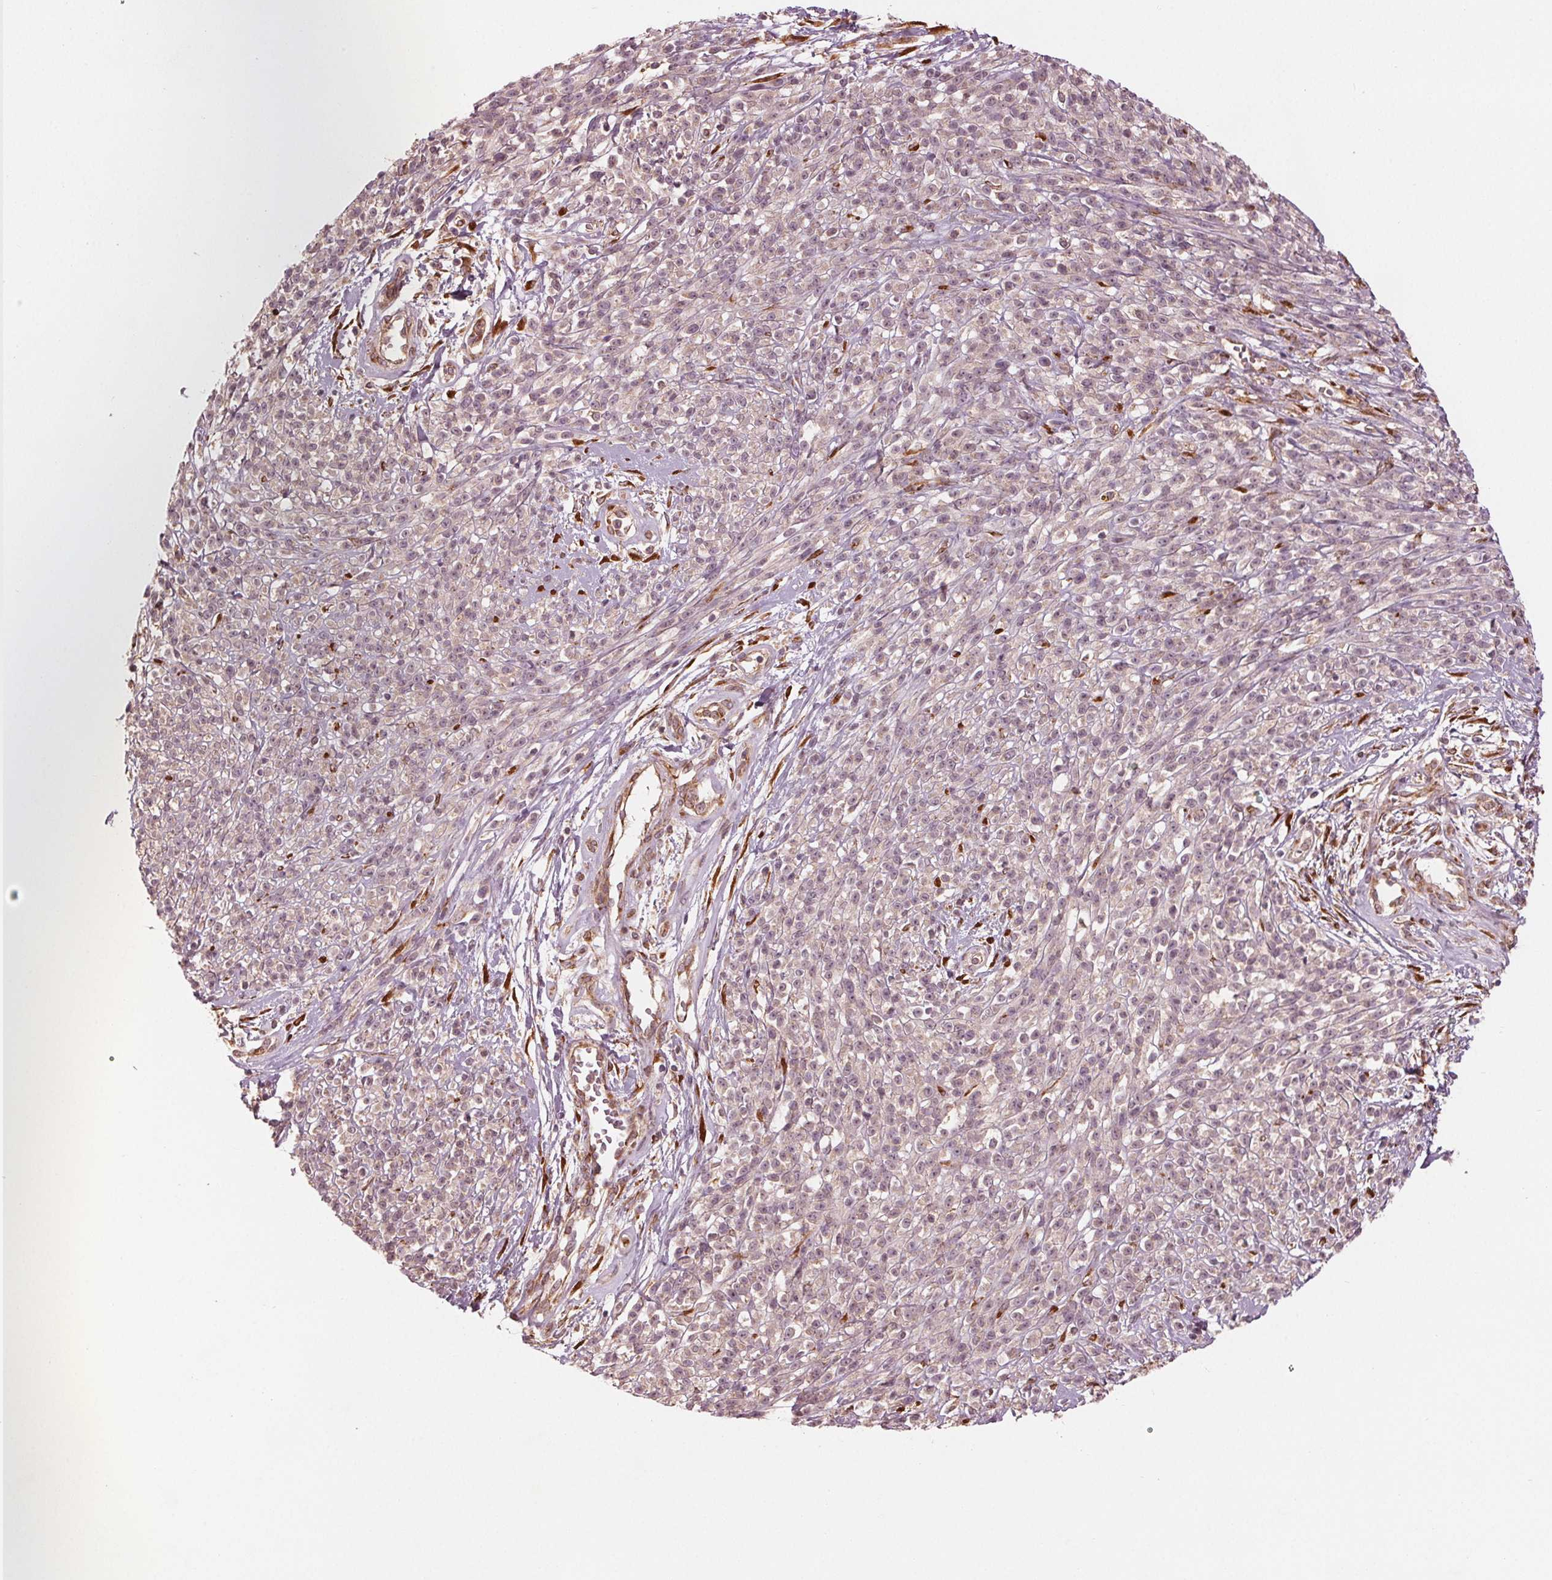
{"staining": {"intensity": "weak", "quantity": "<25%", "location": "cytoplasmic/membranous"}, "tissue": "melanoma", "cell_type": "Tumor cells", "image_type": "cancer", "snomed": [{"axis": "morphology", "description": "Malignant melanoma, NOS"}, {"axis": "topography", "description": "Skin"}, {"axis": "topography", "description": "Skin of trunk"}], "caption": "Tumor cells show no significant positivity in malignant melanoma.", "gene": "CMIP", "patient": {"sex": "male", "age": 74}}